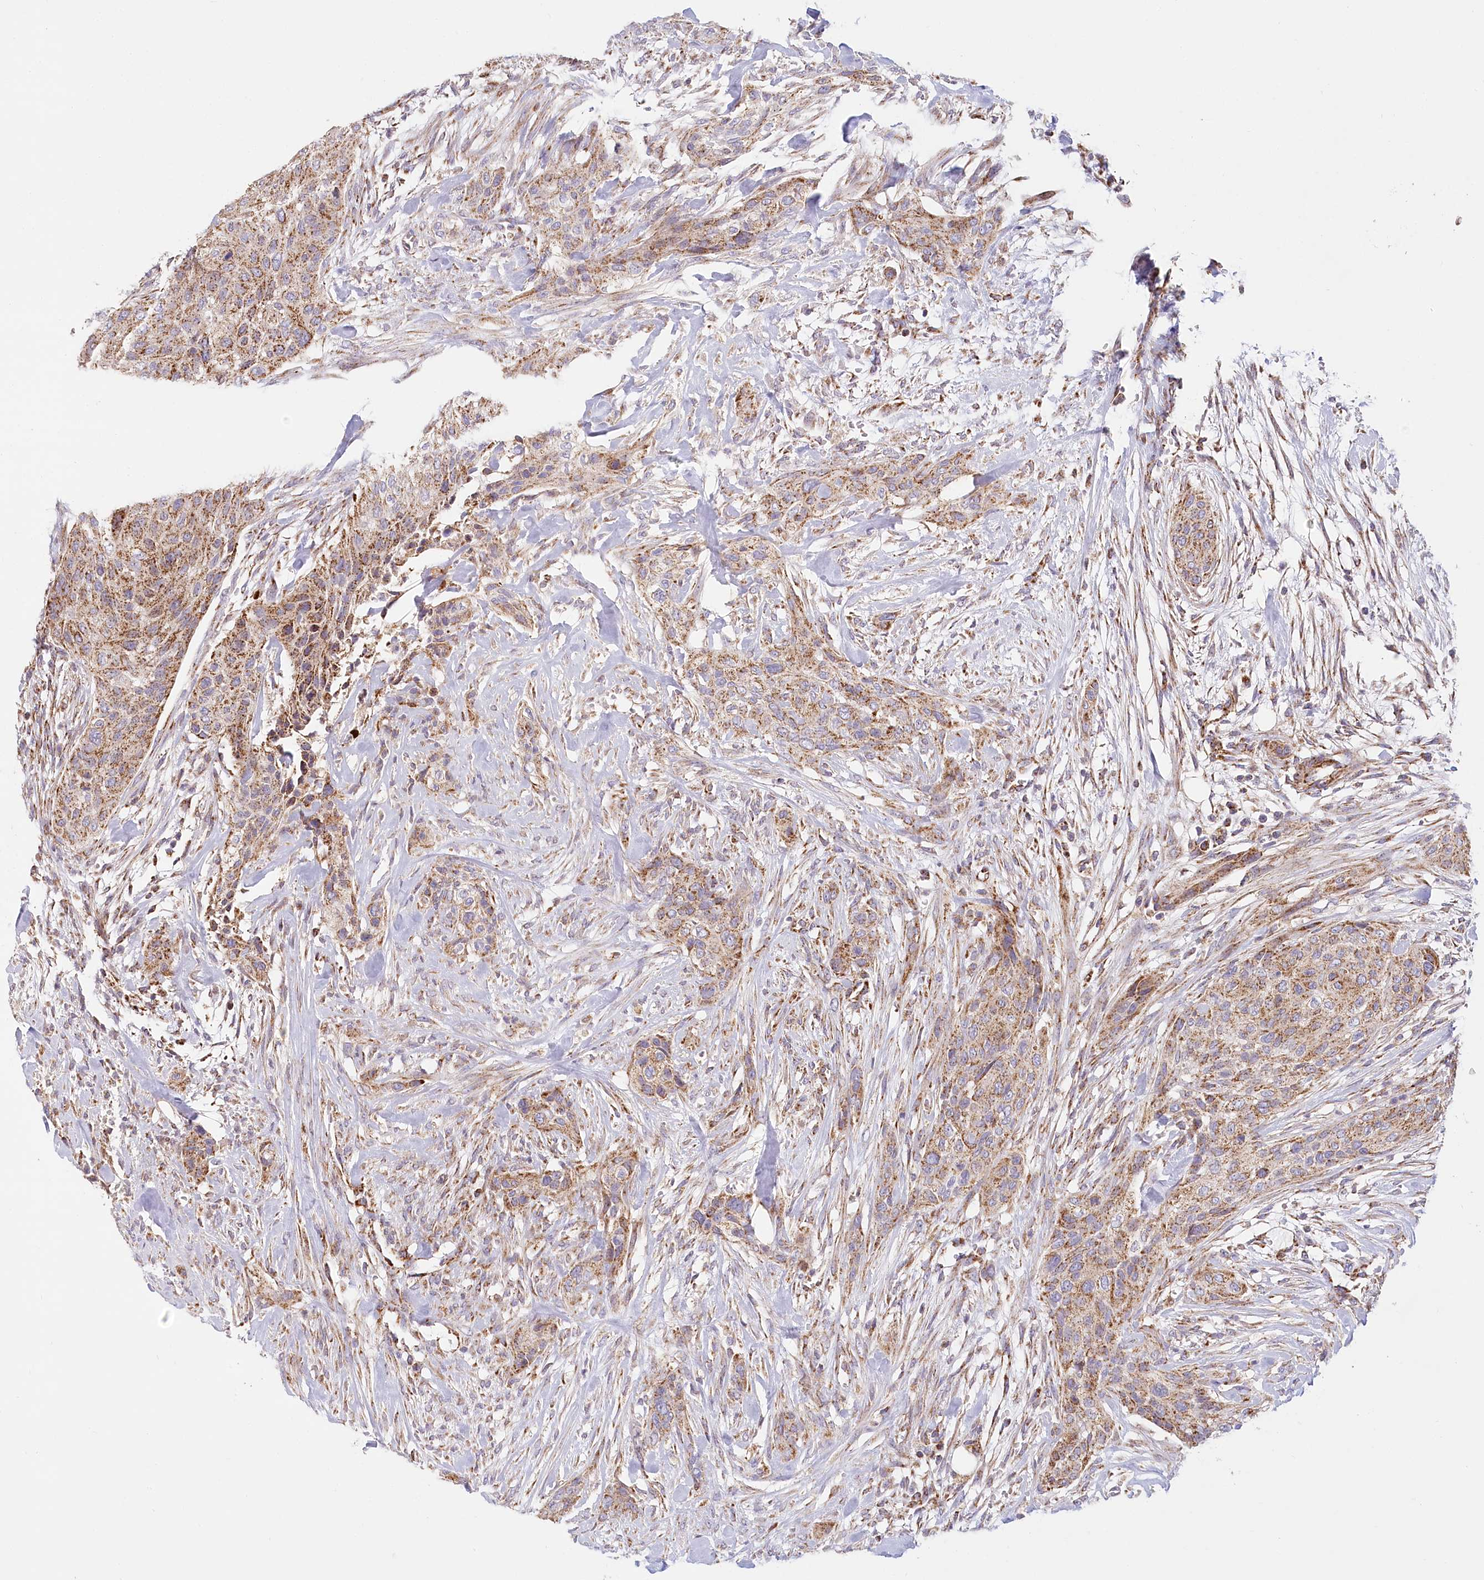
{"staining": {"intensity": "moderate", "quantity": ">75%", "location": "cytoplasmic/membranous"}, "tissue": "urothelial cancer", "cell_type": "Tumor cells", "image_type": "cancer", "snomed": [{"axis": "morphology", "description": "Urothelial carcinoma, High grade"}, {"axis": "topography", "description": "Urinary bladder"}], "caption": "The histopathology image demonstrates staining of urothelial cancer, revealing moderate cytoplasmic/membranous protein positivity (brown color) within tumor cells.", "gene": "UMPS", "patient": {"sex": "male", "age": 35}}